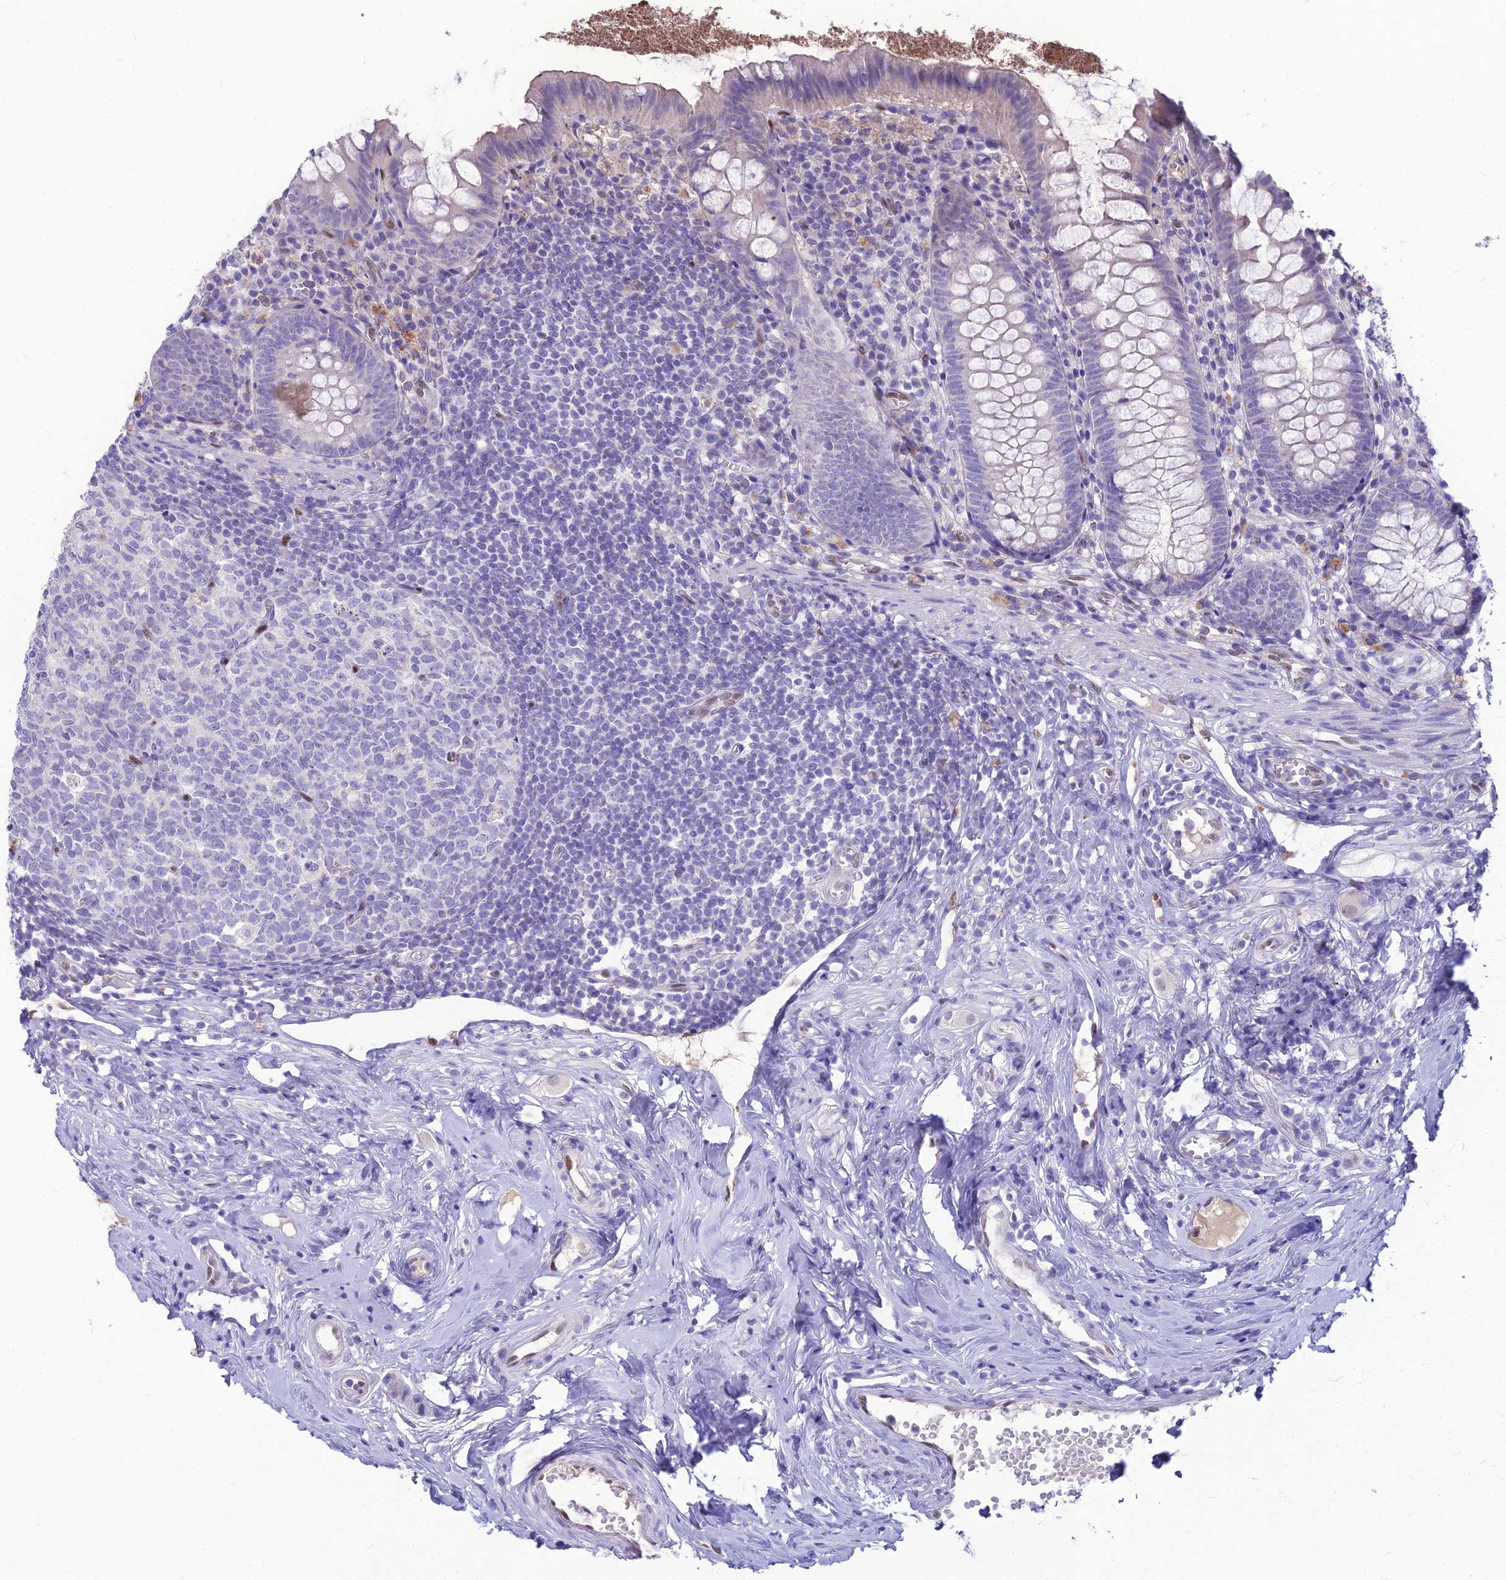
{"staining": {"intensity": "negative", "quantity": "none", "location": "none"}, "tissue": "appendix", "cell_type": "Glandular cells", "image_type": "normal", "snomed": [{"axis": "morphology", "description": "Normal tissue, NOS"}, {"axis": "topography", "description": "Appendix"}], "caption": "Glandular cells show no significant protein staining in benign appendix.", "gene": "NOVA2", "patient": {"sex": "female", "age": 51}}